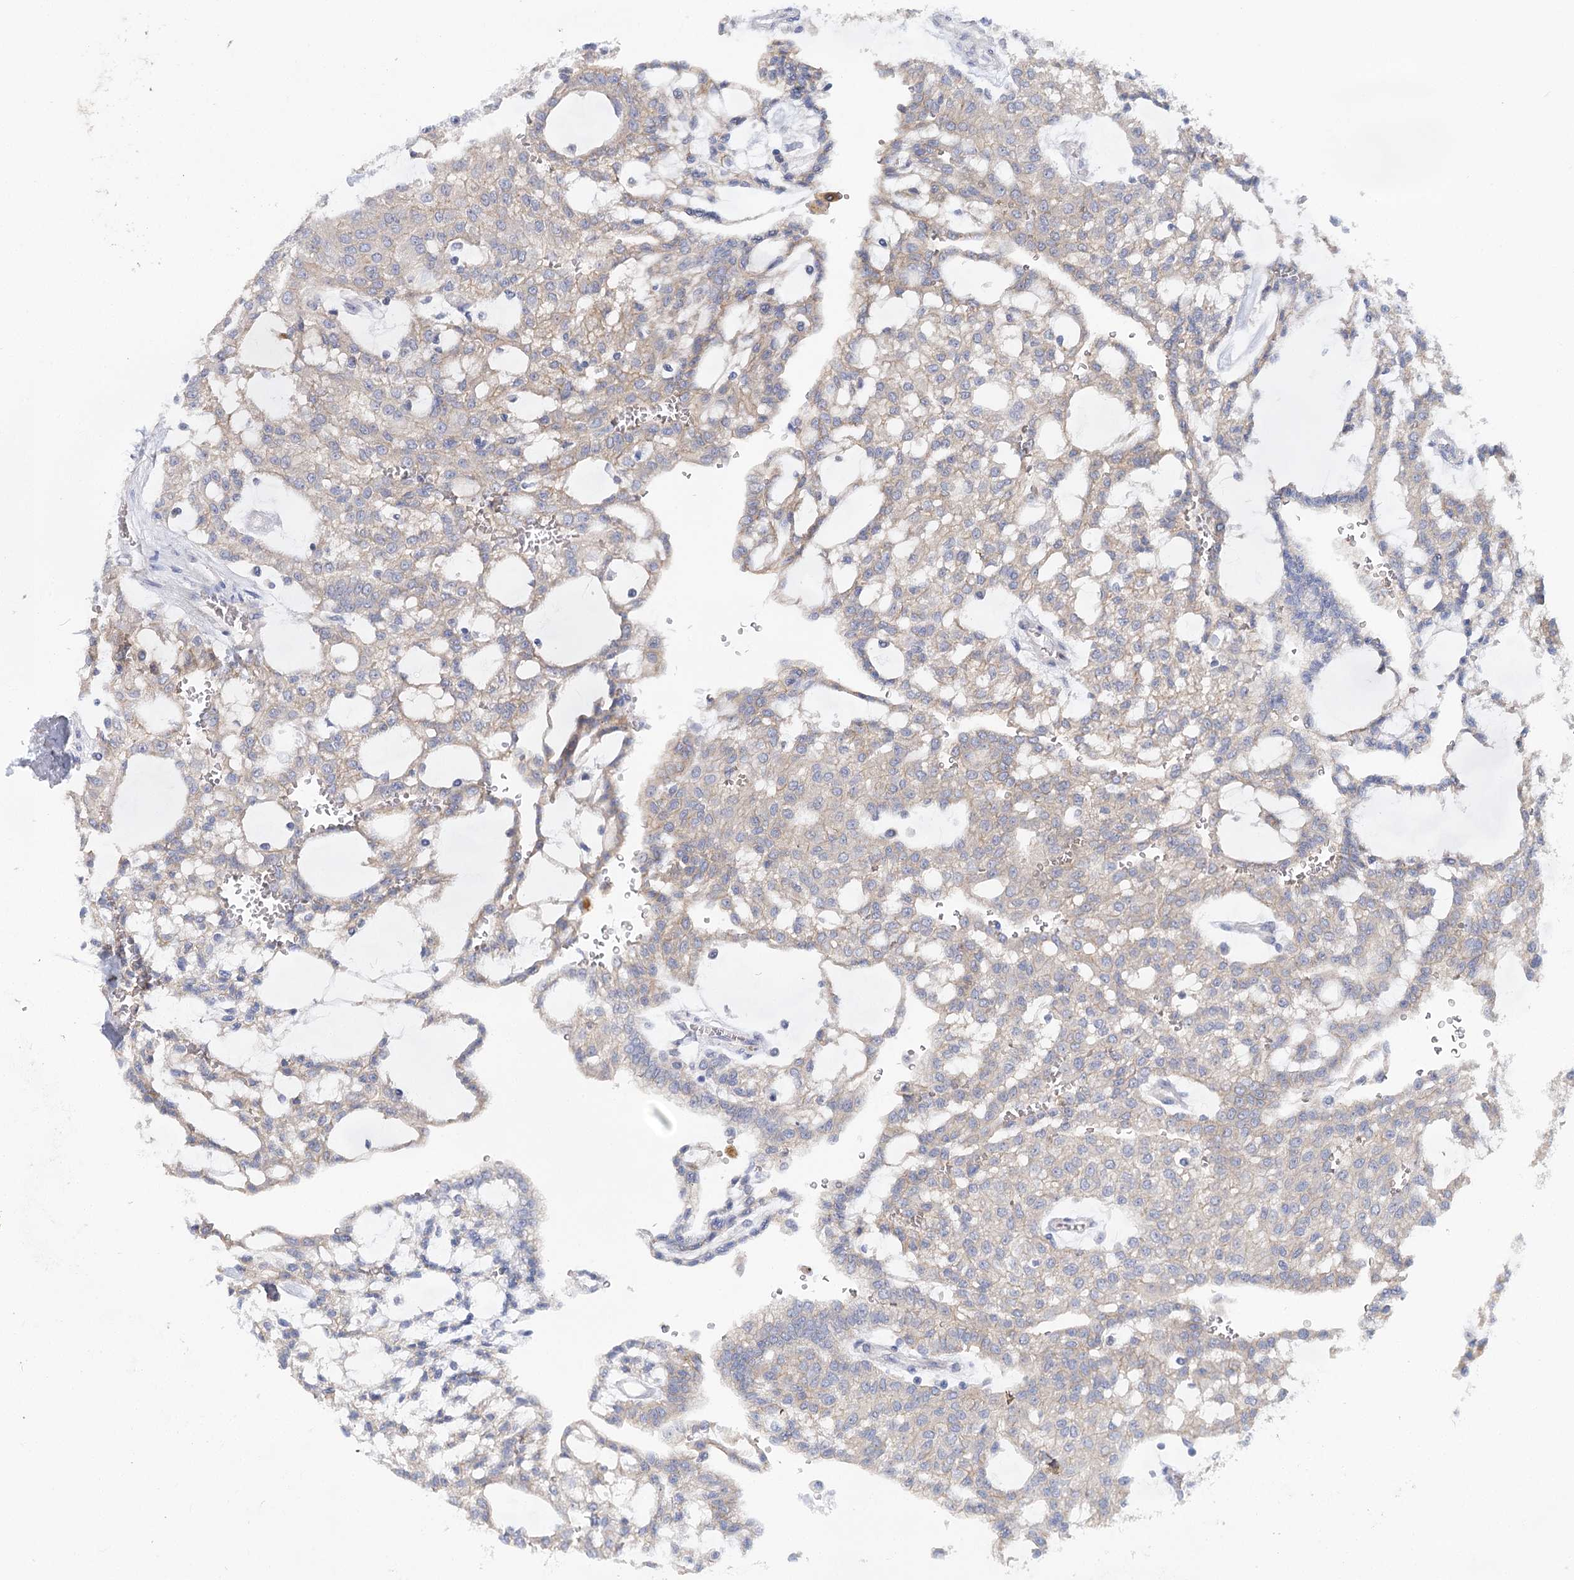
{"staining": {"intensity": "weak", "quantity": "<25%", "location": "cytoplasmic/membranous"}, "tissue": "renal cancer", "cell_type": "Tumor cells", "image_type": "cancer", "snomed": [{"axis": "morphology", "description": "Adenocarcinoma, NOS"}, {"axis": "topography", "description": "Kidney"}], "caption": "Immunohistochemistry of human adenocarcinoma (renal) exhibits no expression in tumor cells. (IHC, brightfield microscopy, high magnification).", "gene": "EPB41L5", "patient": {"sex": "male", "age": 63}}